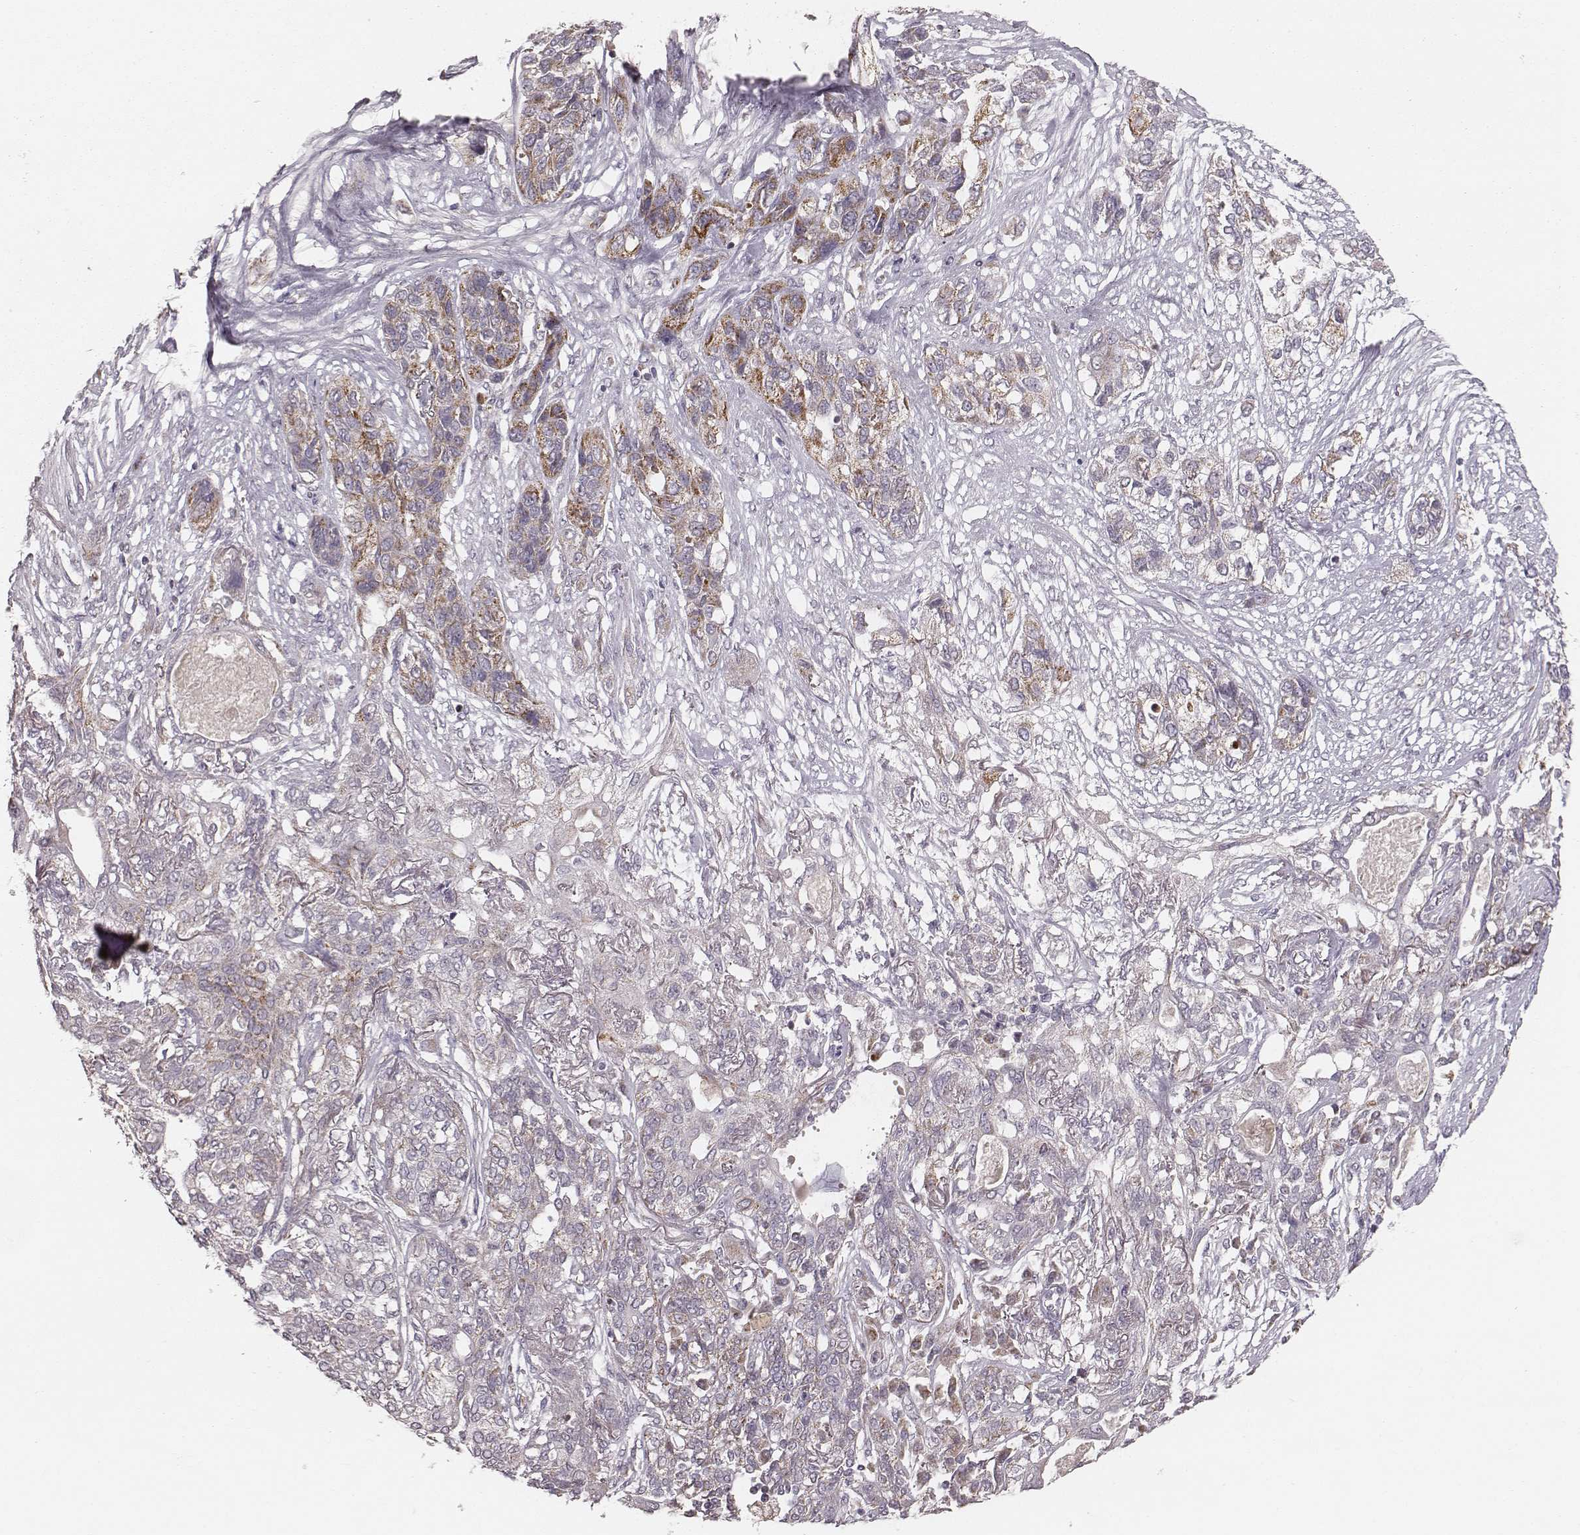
{"staining": {"intensity": "moderate", "quantity": "25%-75%", "location": "cytoplasmic/membranous"}, "tissue": "lung cancer", "cell_type": "Tumor cells", "image_type": "cancer", "snomed": [{"axis": "morphology", "description": "Squamous cell carcinoma, NOS"}, {"axis": "topography", "description": "Lung"}], "caption": "Immunohistochemical staining of human lung squamous cell carcinoma displays medium levels of moderate cytoplasmic/membranous expression in about 25%-75% of tumor cells.", "gene": "TUFM", "patient": {"sex": "female", "age": 70}}